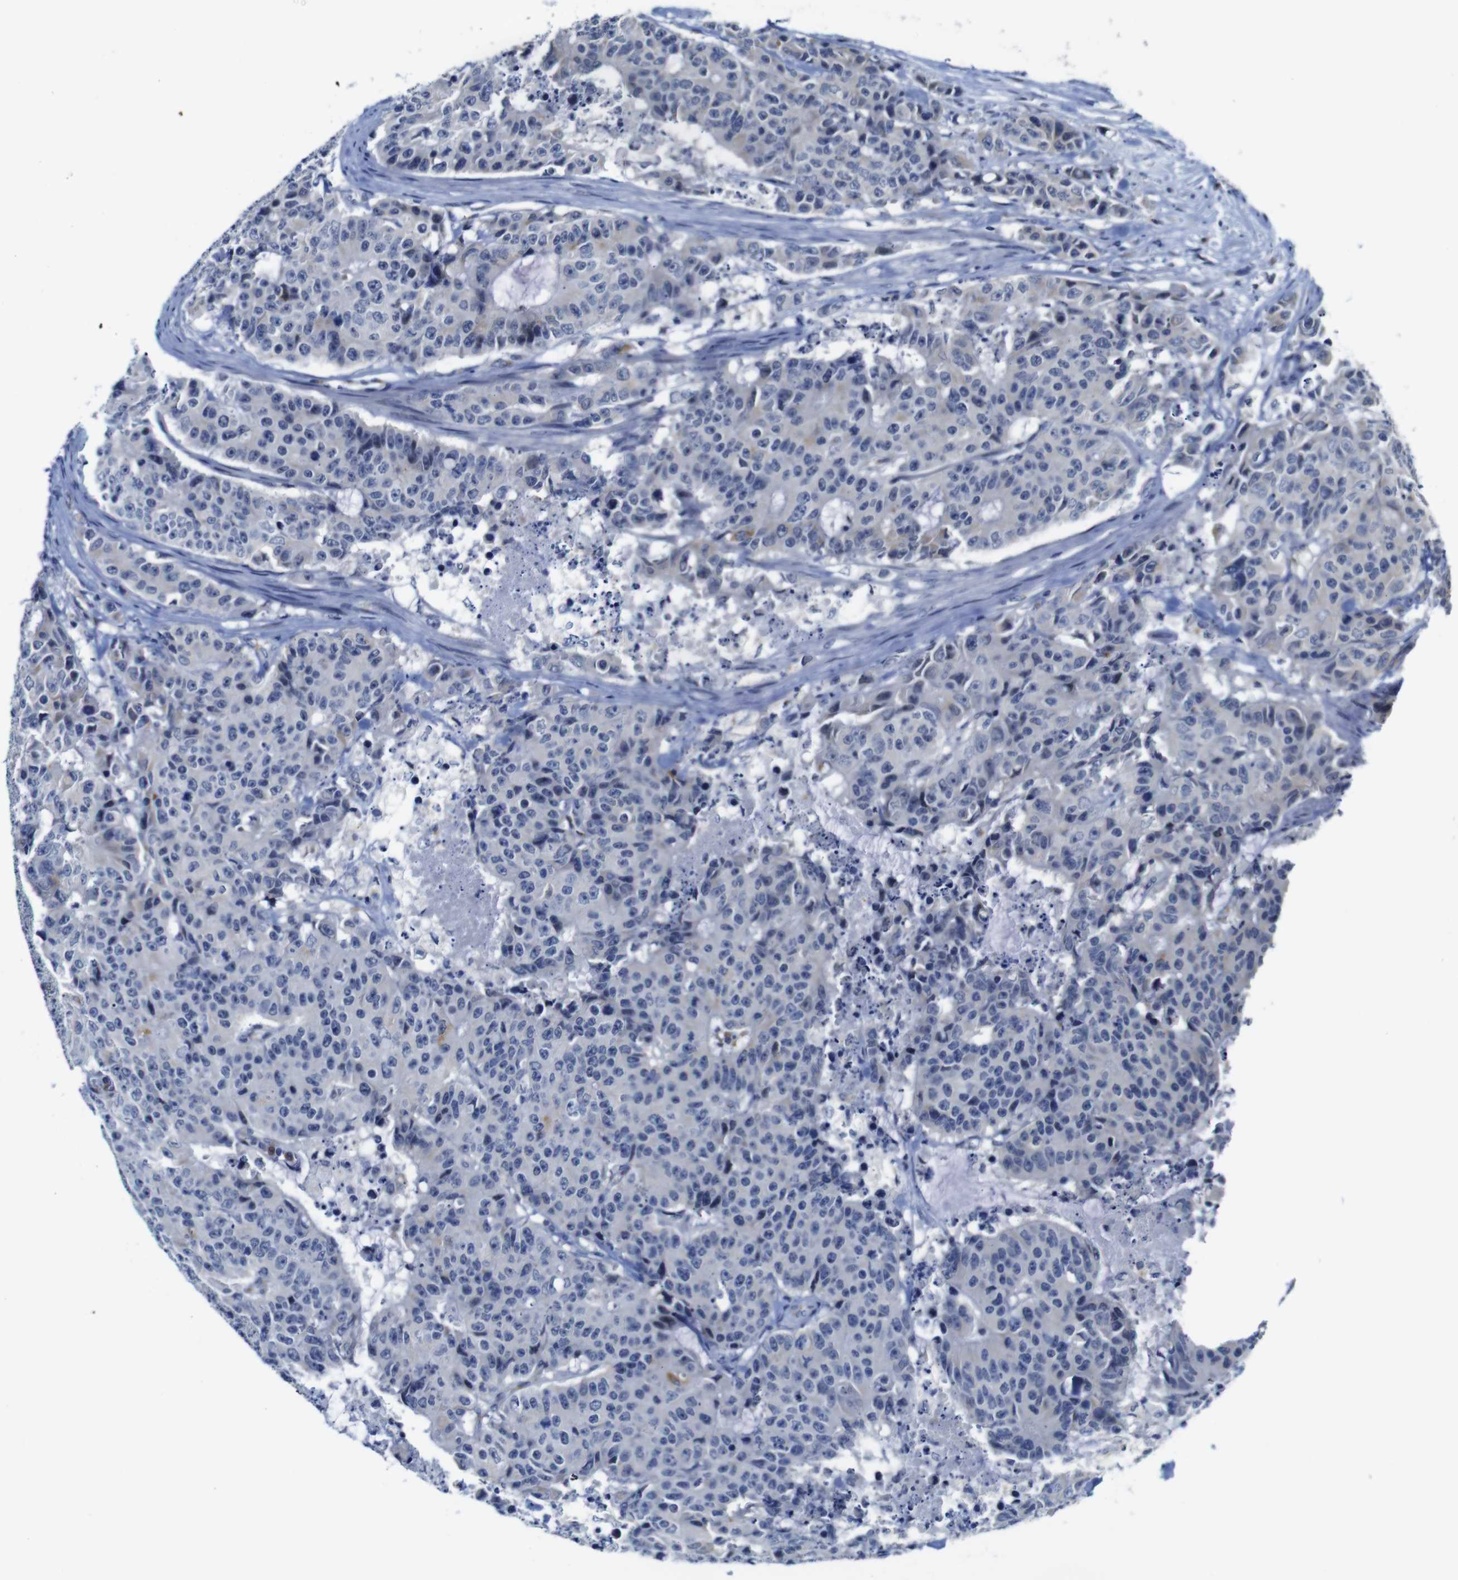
{"staining": {"intensity": "negative", "quantity": "none", "location": "none"}, "tissue": "colorectal cancer", "cell_type": "Tumor cells", "image_type": "cancer", "snomed": [{"axis": "morphology", "description": "Adenocarcinoma, NOS"}, {"axis": "topography", "description": "Colon"}], "caption": "This micrograph is of colorectal cancer (adenocarcinoma) stained with immunohistochemistry (IHC) to label a protein in brown with the nuclei are counter-stained blue. There is no positivity in tumor cells.", "gene": "FURIN", "patient": {"sex": "female", "age": 86}}